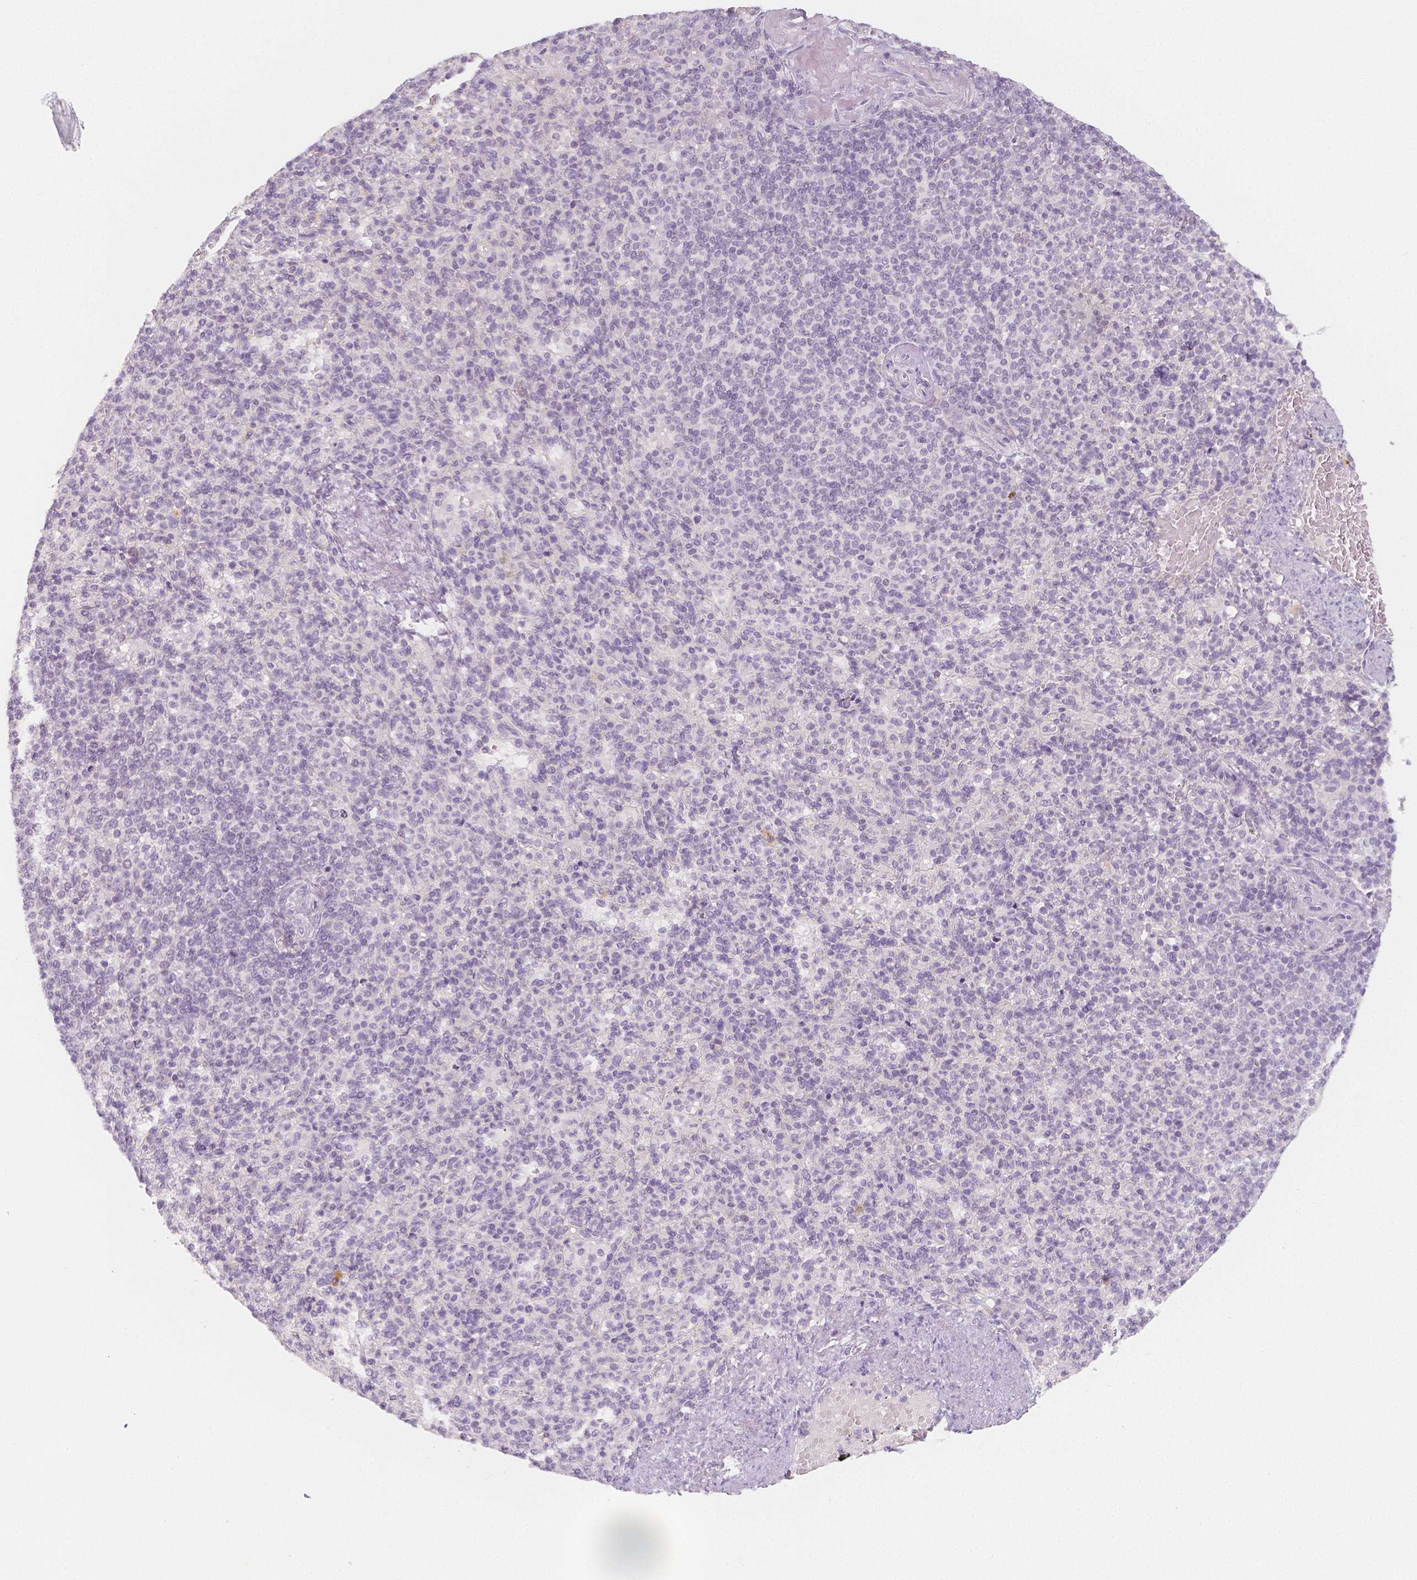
{"staining": {"intensity": "negative", "quantity": "none", "location": "none"}, "tissue": "spleen", "cell_type": "Cells in red pulp", "image_type": "normal", "snomed": [{"axis": "morphology", "description": "Normal tissue, NOS"}, {"axis": "topography", "description": "Spleen"}], "caption": "Immunohistochemical staining of benign spleen reveals no significant positivity in cells in red pulp.", "gene": "BATF", "patient": {"sex": "female", "age": 74}}